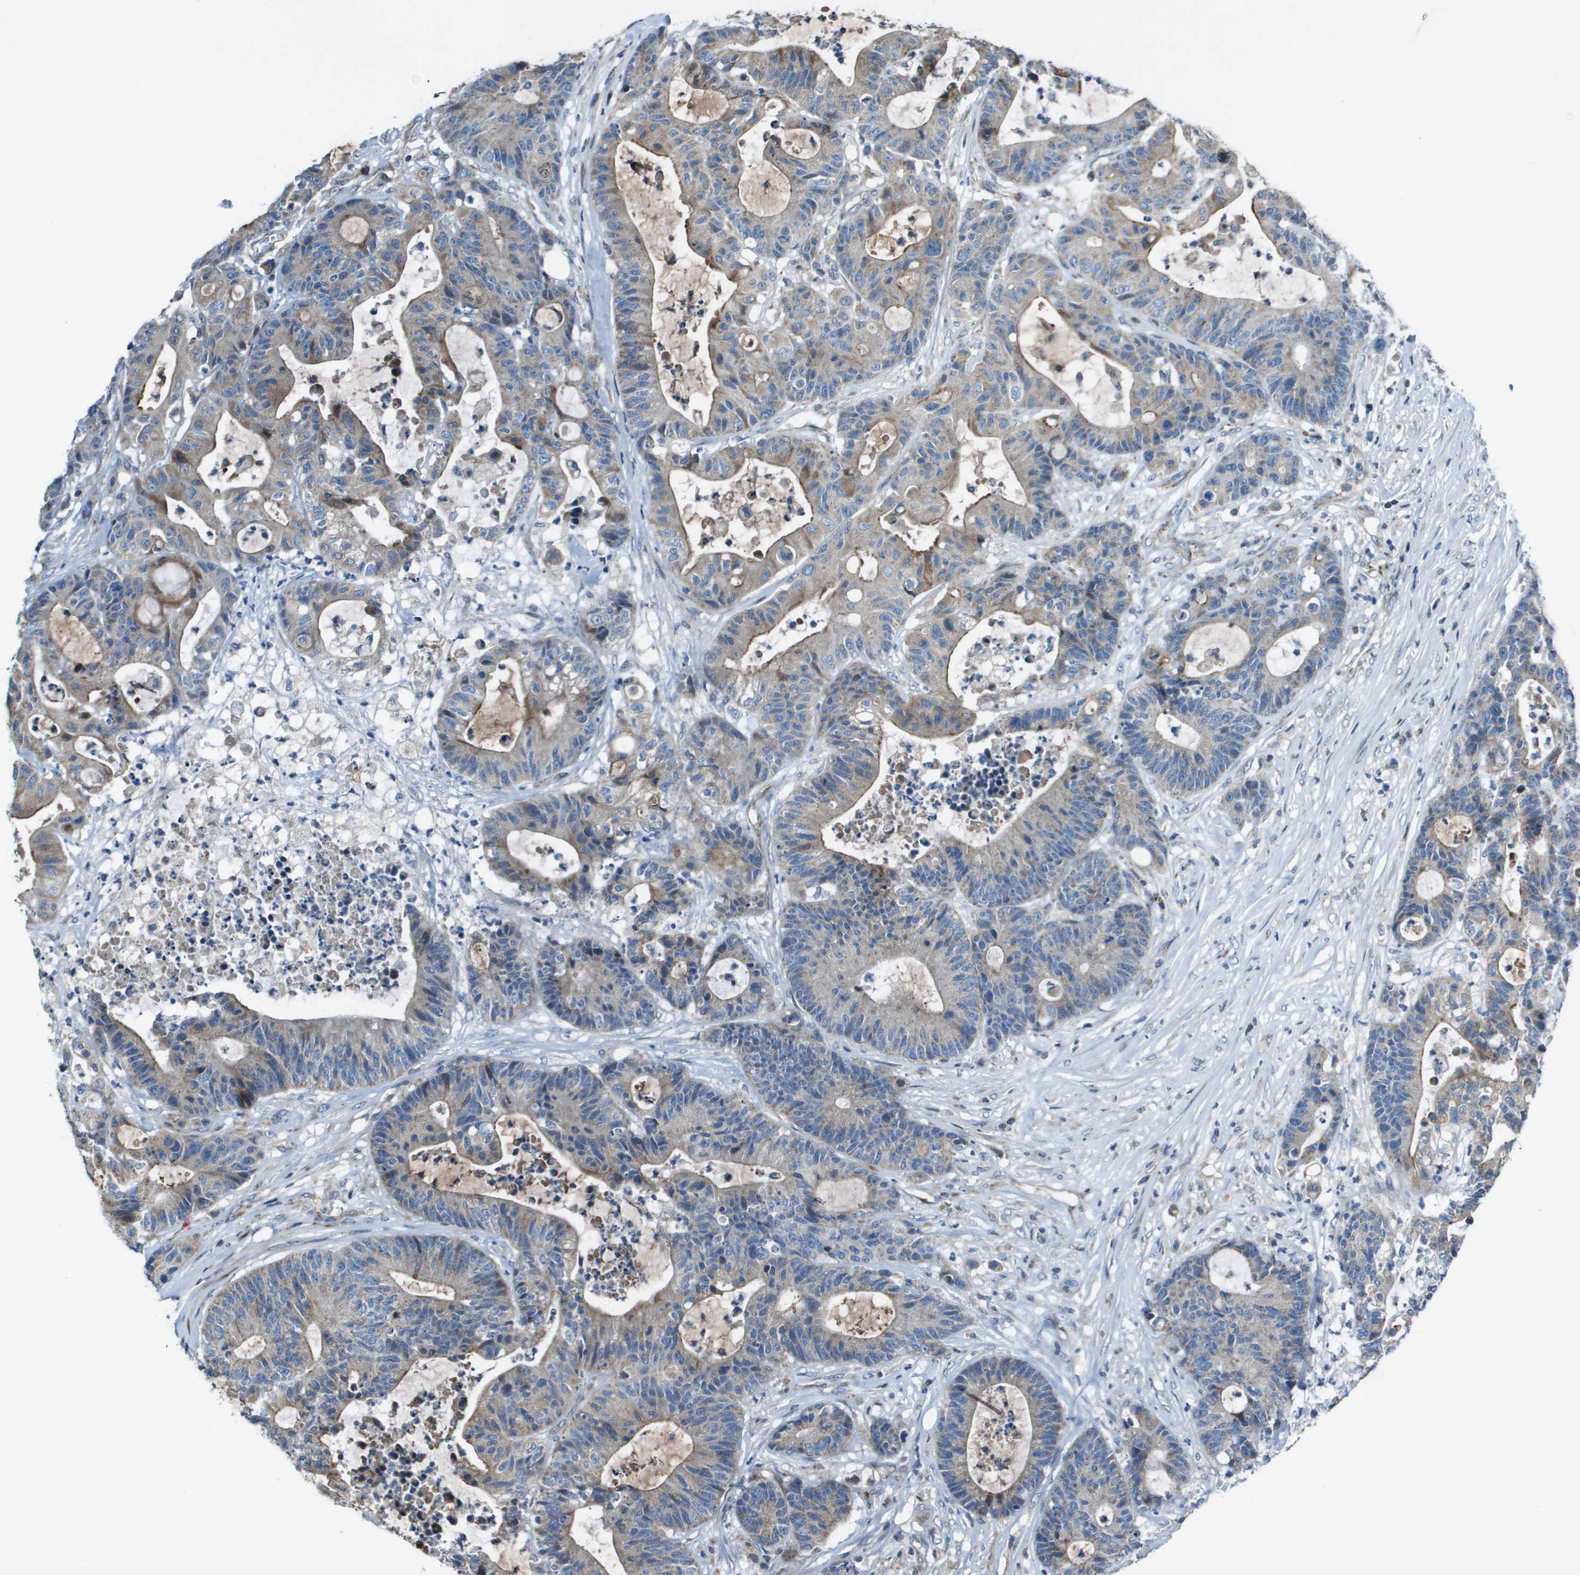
{"staining": {"intensity": "weak", "quantity": ">75%", "location": "cytoplasmic/membranous"}, "tissue": "colorectal cancer", "cell_type": "Tumor cells", "image_type": "cancer", "snomed": [{"axis": "morphology", "description": "Adenocarcinoma, NOS"}, {"axis": "topography", "description": "Colon"}], "caption": "IHC photomicrograph of colorectal cancer (adenocarcinoma) stained for a protein (brown), which exhibits low levels of weak cytoplasmic/membranous expression in about >75% of tumor cells.", "gene": "MGAT3", "patient": {"sex": "female", "age": 84}}